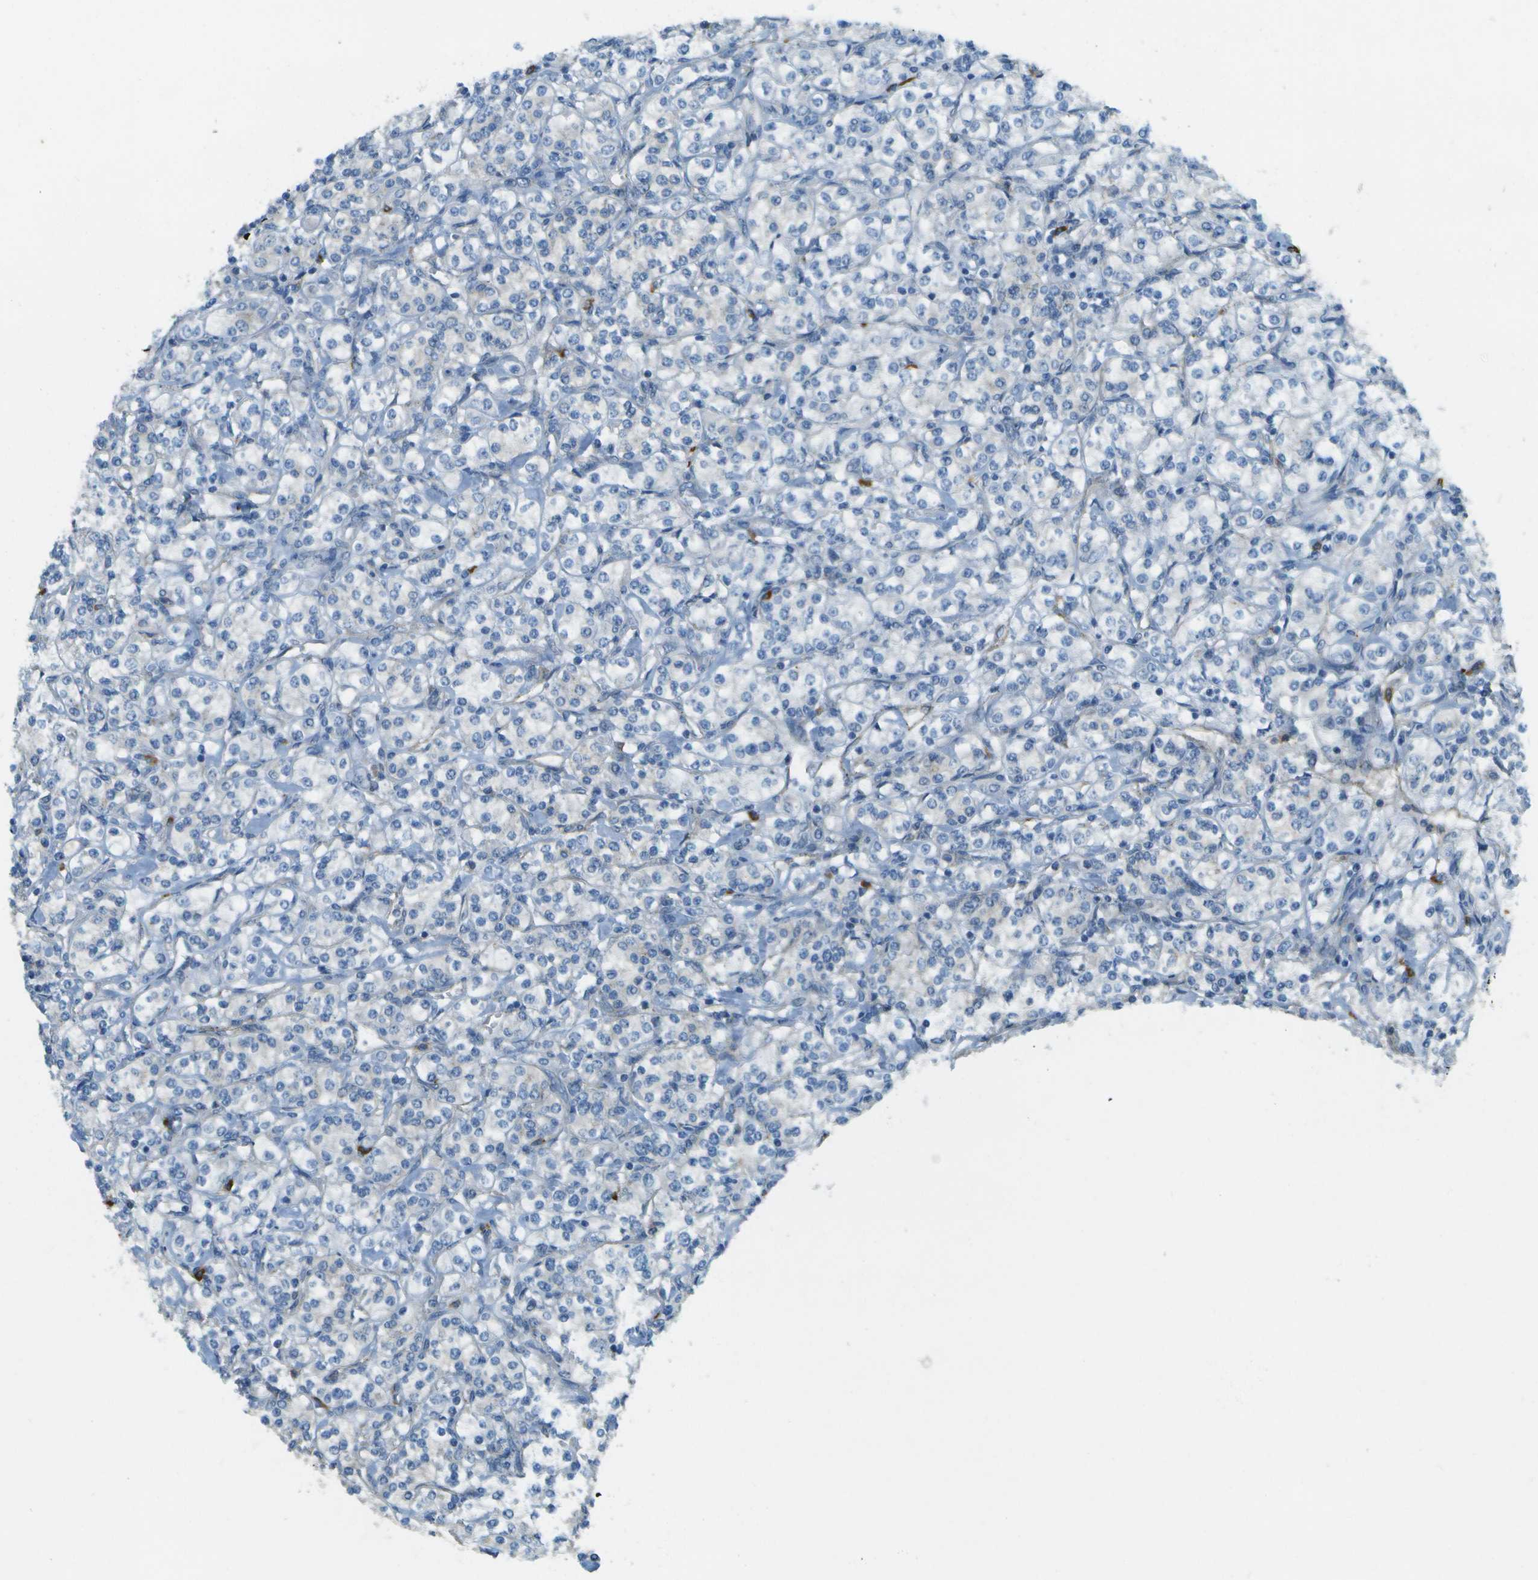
{"staining": {"intensity": "negative", "quantity": "none", "location": "none"}, "tissue": "renal cancer", "cell_type": "Tumor cells", "image_type": "cancer", "snomed": [{"axis": "morphology", "description": "Adenocarcinoma, NOS"}, {"axis": "topography", "description": "Kidney"}], "caption": "Histopathology image shows no significant protein positivity in tumor cells of adenocarcinoma (renal). (Stains: DAB (3,3'-diaminobenzidine) immunohistochemistry with hematoxylin counter stain, Microscopy: brightfield microscopy at high magnification).", "gene": "MYH11", "patient": {"sex": "male", "age": 77}}